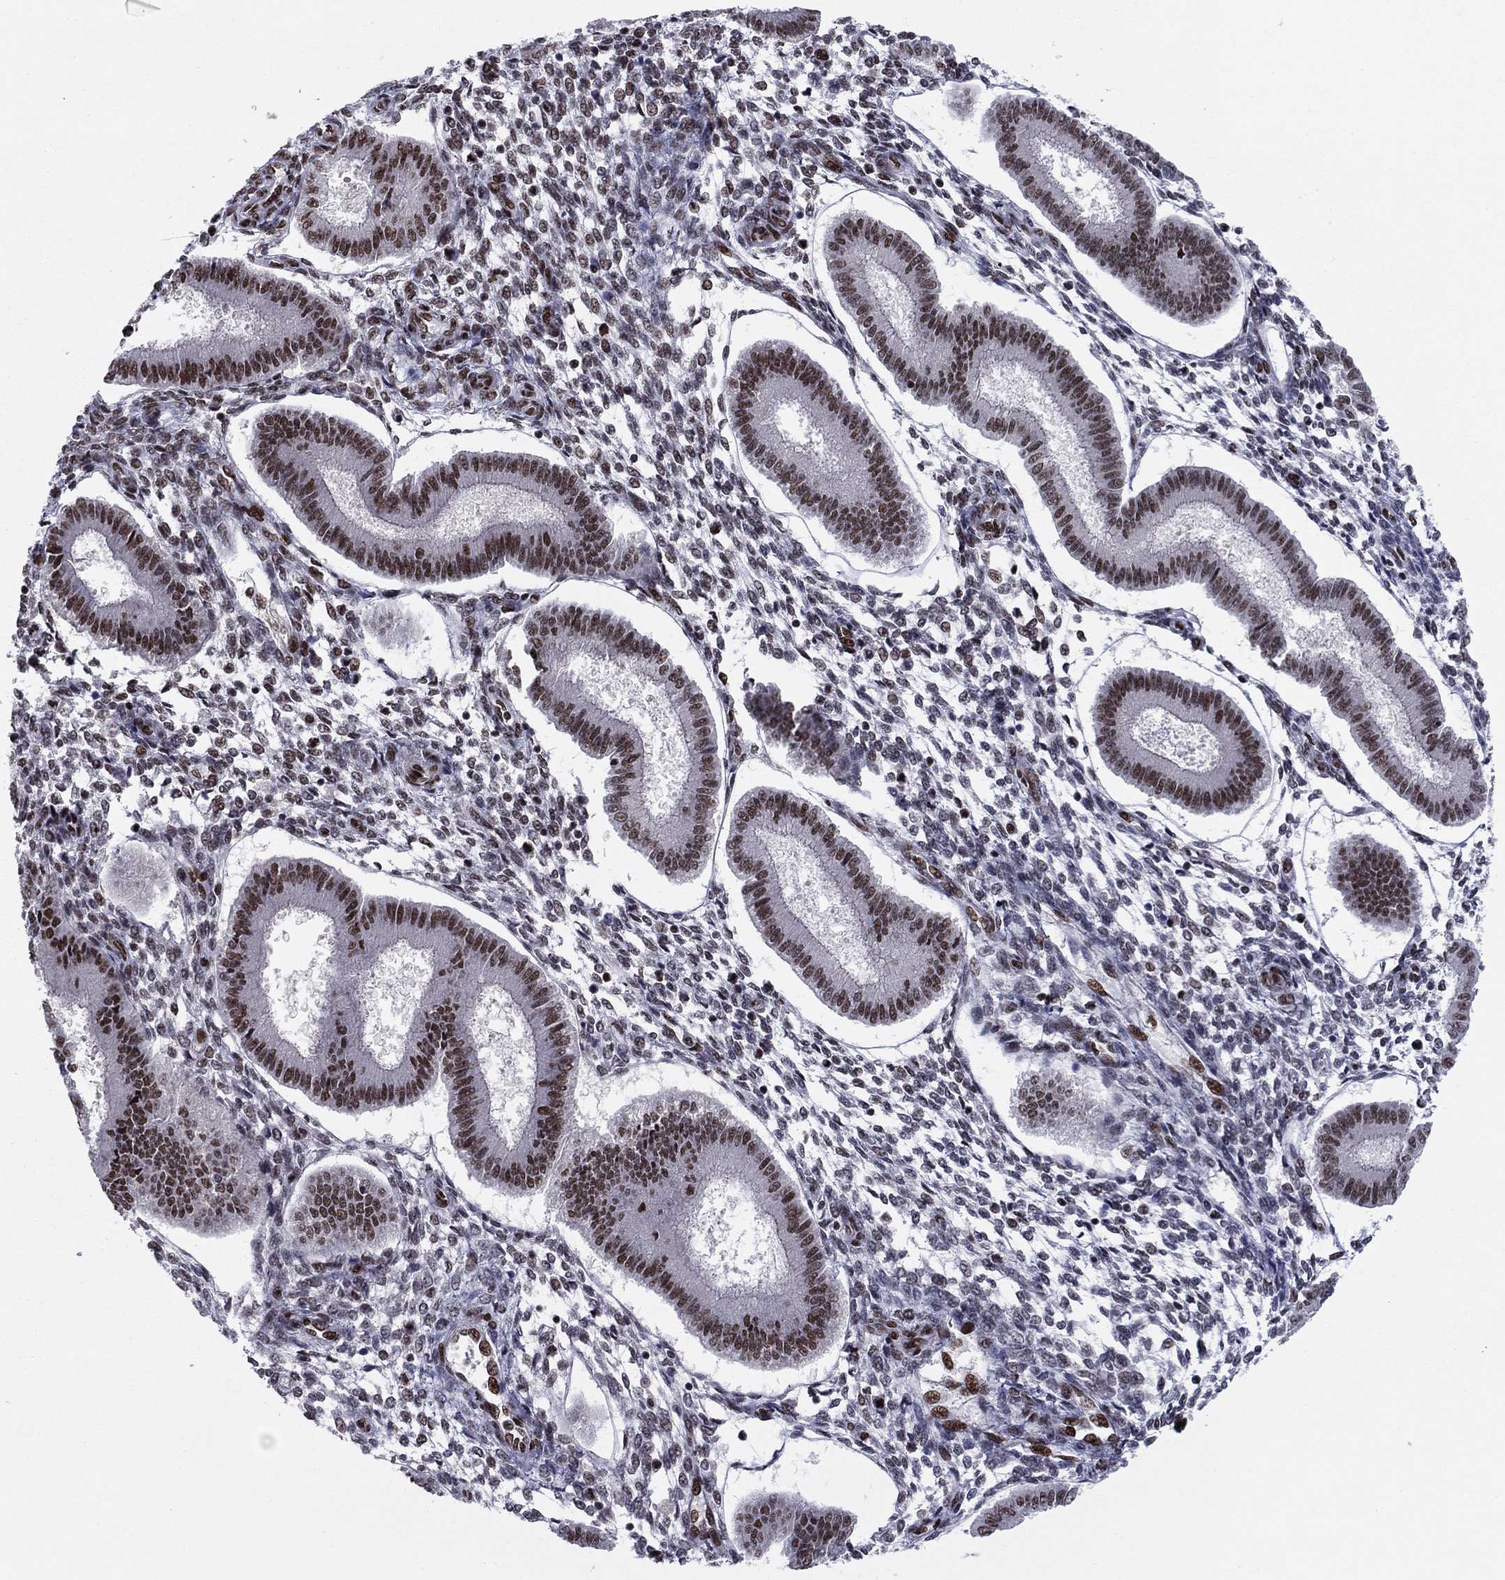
{"staining": {"intensity": "strong", "quantity": "25%-75%", "location": "nuclear"}, "tissue": "endometrium", "cell_type": "Cells in endometrial stroma", "image_type": "normal", "snomed": [{"axis": "morphology", "description": "Normal tissue, NOS"}, {"axis": "topography", "description": "Endometrium"}], "caption": "Immunohistochemistry (IHC) (DAB (3,3'-diaminobenzidine)) staining of benign endometrium reveals strong nuclear protein positivity in approximately 25%-75% of cells in endometrial stroma. (Stains: DAB in brown, nuclei in blue, Microscopy: brightfield microscopy at high magnification).", "gene": "USP54", "patient": {"sex": "female", "age": 43}}